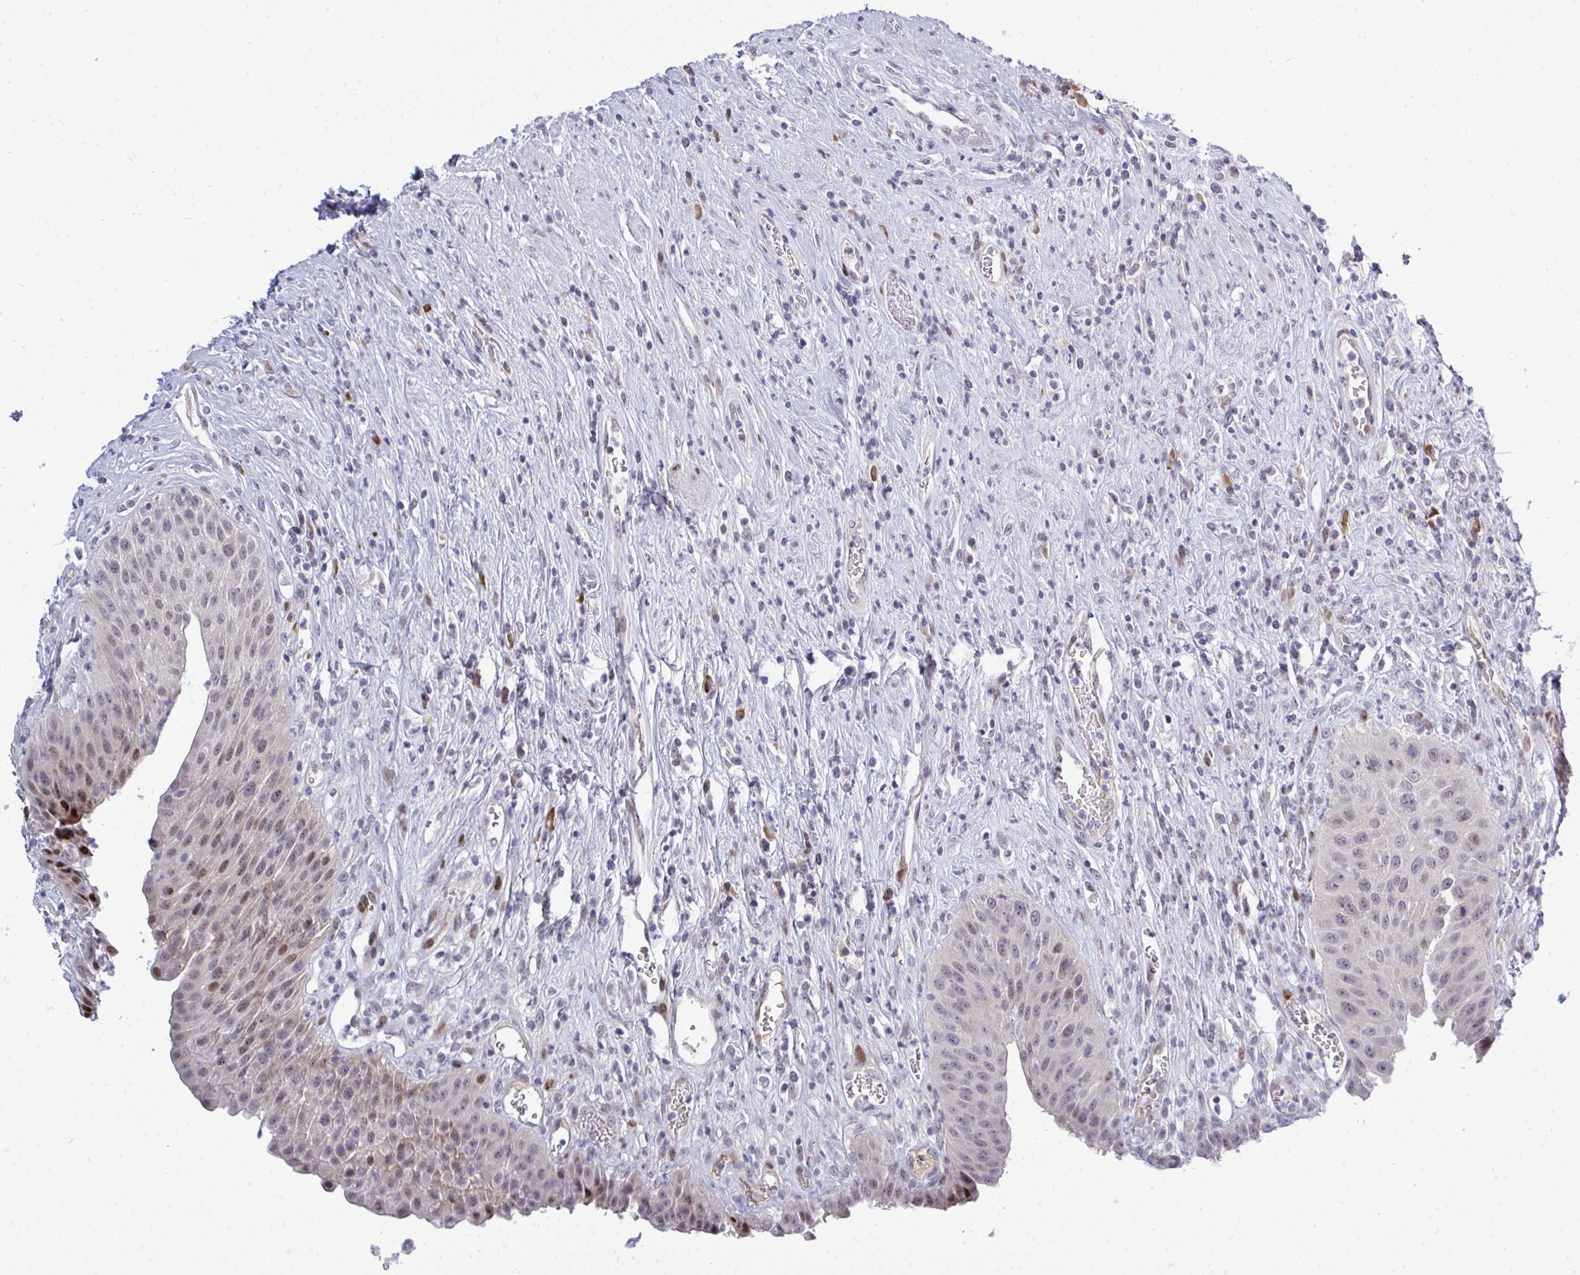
{"staining": {"intensity": "strong", "quantity": "<25%", "location": "nuclear"}, "tissue": "urinary bladder", "cell_type": "Urothelial cells", "image_type": "normal", "snomed": [{"axis": "morphology", "description": "Normal tissue, NOS"}, {"axis": "topography", "description": "Urinary bladder"}], "caption": "Immunohistochemistry (IHC) staining of benign urinary bladder, which demonstrates medium levels of strong nuclear expression in about <25% of urothelial cells indicating strong nuclear protein staining. The staining was performed using DAB (3,3'-diaminobenzidine) (brown) for protein detection and nuclei were counterstained in hematoxylin (blue).", "gene": "TAB1", "patient": {"sex": "female", "age": 56}}